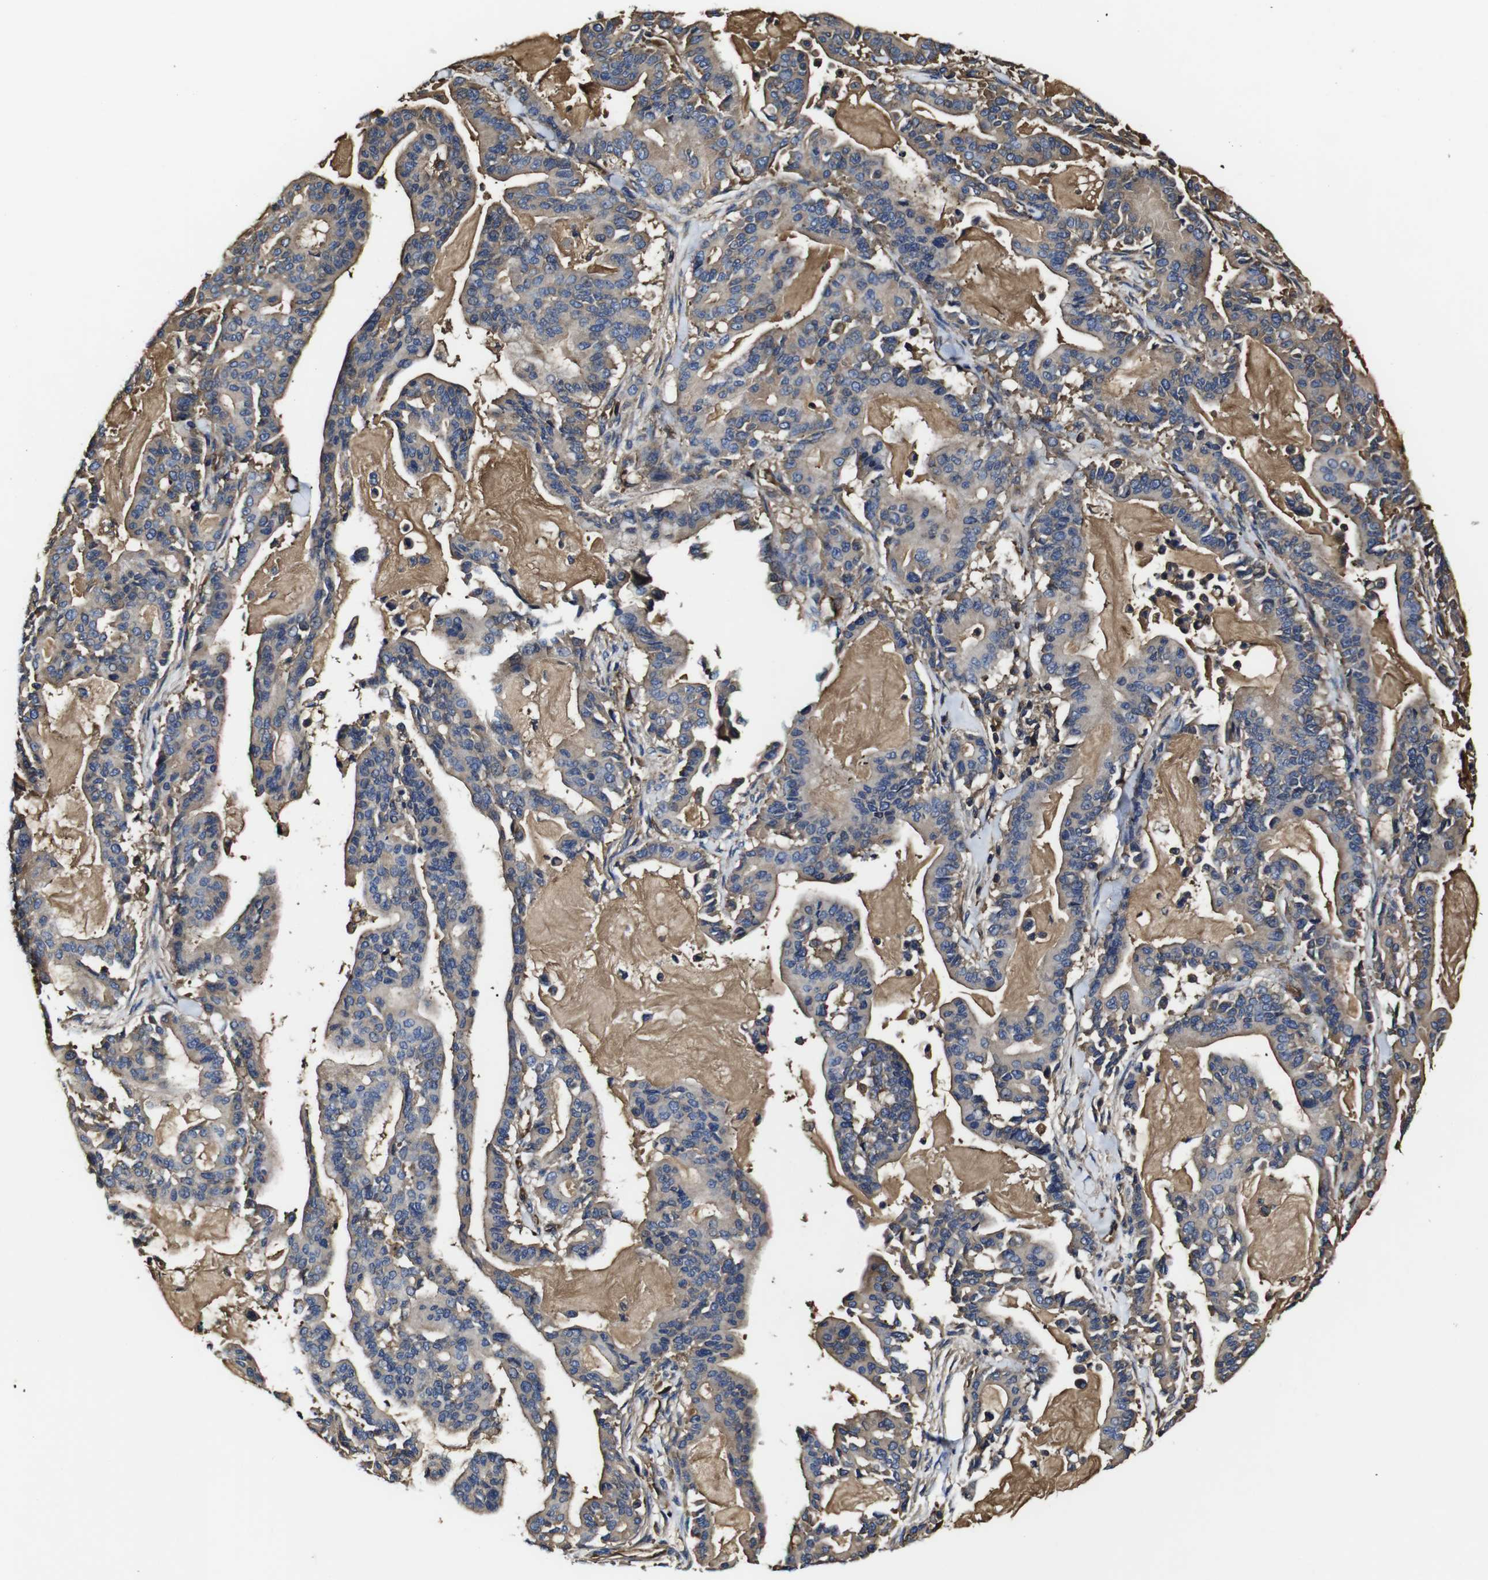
{"staining": {"intensity": "weak", "quantity": "25%-75%", "location": "cytoplasmic/membranous"}, "tissue": "pancreatic cancer", "cell_type": "Tumor cells", "image_type": "cancer", "snomed": [{"axis": "morphology", "description": "Adenocarcinoma, NOS"}, {"axis": "topography", "description": "Pancreas"}], "caption": "Protein positivity by immunohistochemistry (IHC) shows weak cytoplasmic/membranous staining in about 25%-75% of tumor cells in pancreatic cancer (adenocarcinoma). (brown staining indicates protein expression, while blue staining denotes nuclei).", "gene": "MSN", "patient": {"sex": "male", "age": 63}}